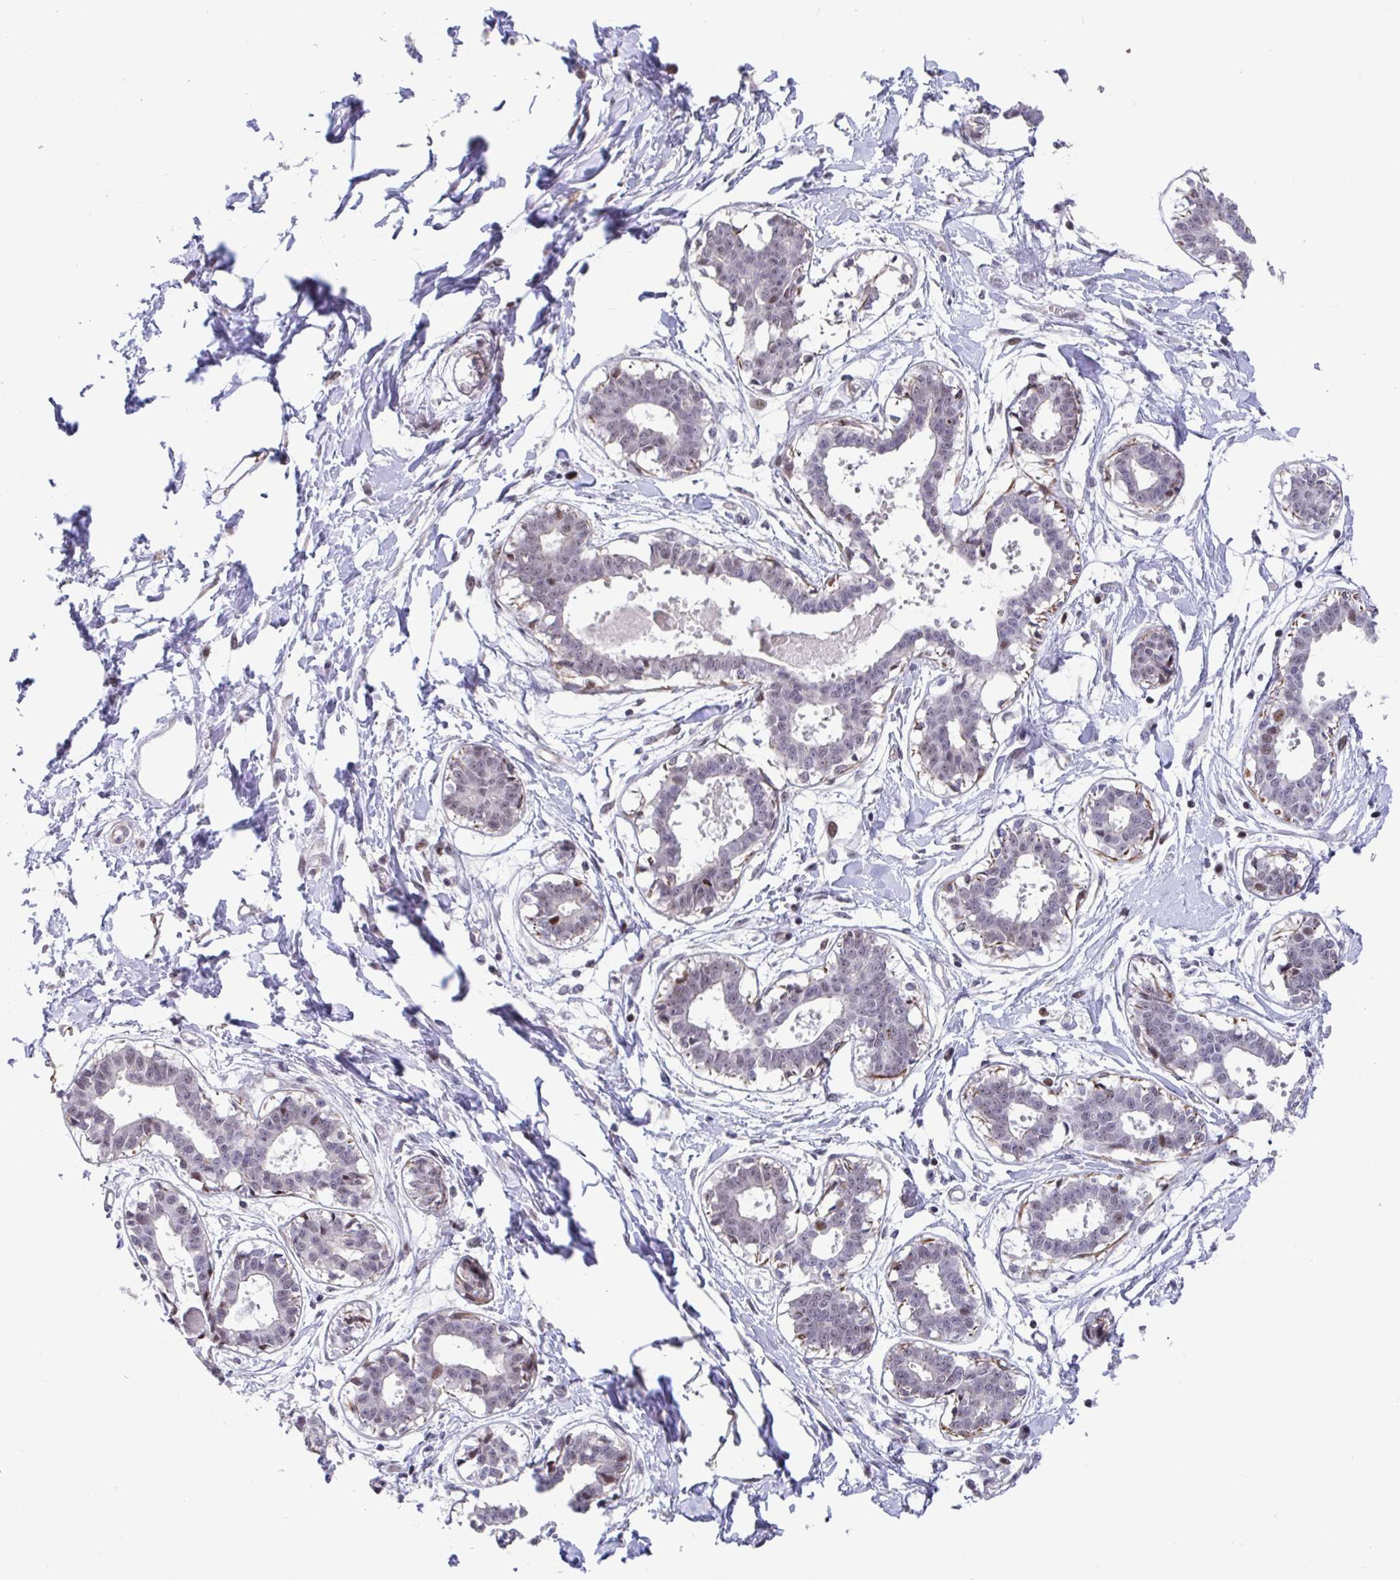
{"staining": {"intensity": "weak", "quantity": "25%-75%", "location": "cytoplasmic/membranous"}, "tissue": "breast", "cell_type": "Adipocytes", "image_type": "normal", "snomed": [{"axis": "morphology", "description": "Normal tissue, NOS"}, {"axis": "topography", "description": "Breast"}], "caption": "This image displays unremarkable breast stained with IHC to label a protein in brown. The cytoplasmic/membranous of adipocytes show weak positivity for the protein. Nuclei are counter-stained blue.", "gene": "WDR72", "patient": {"sex": "female", "age": 45}}